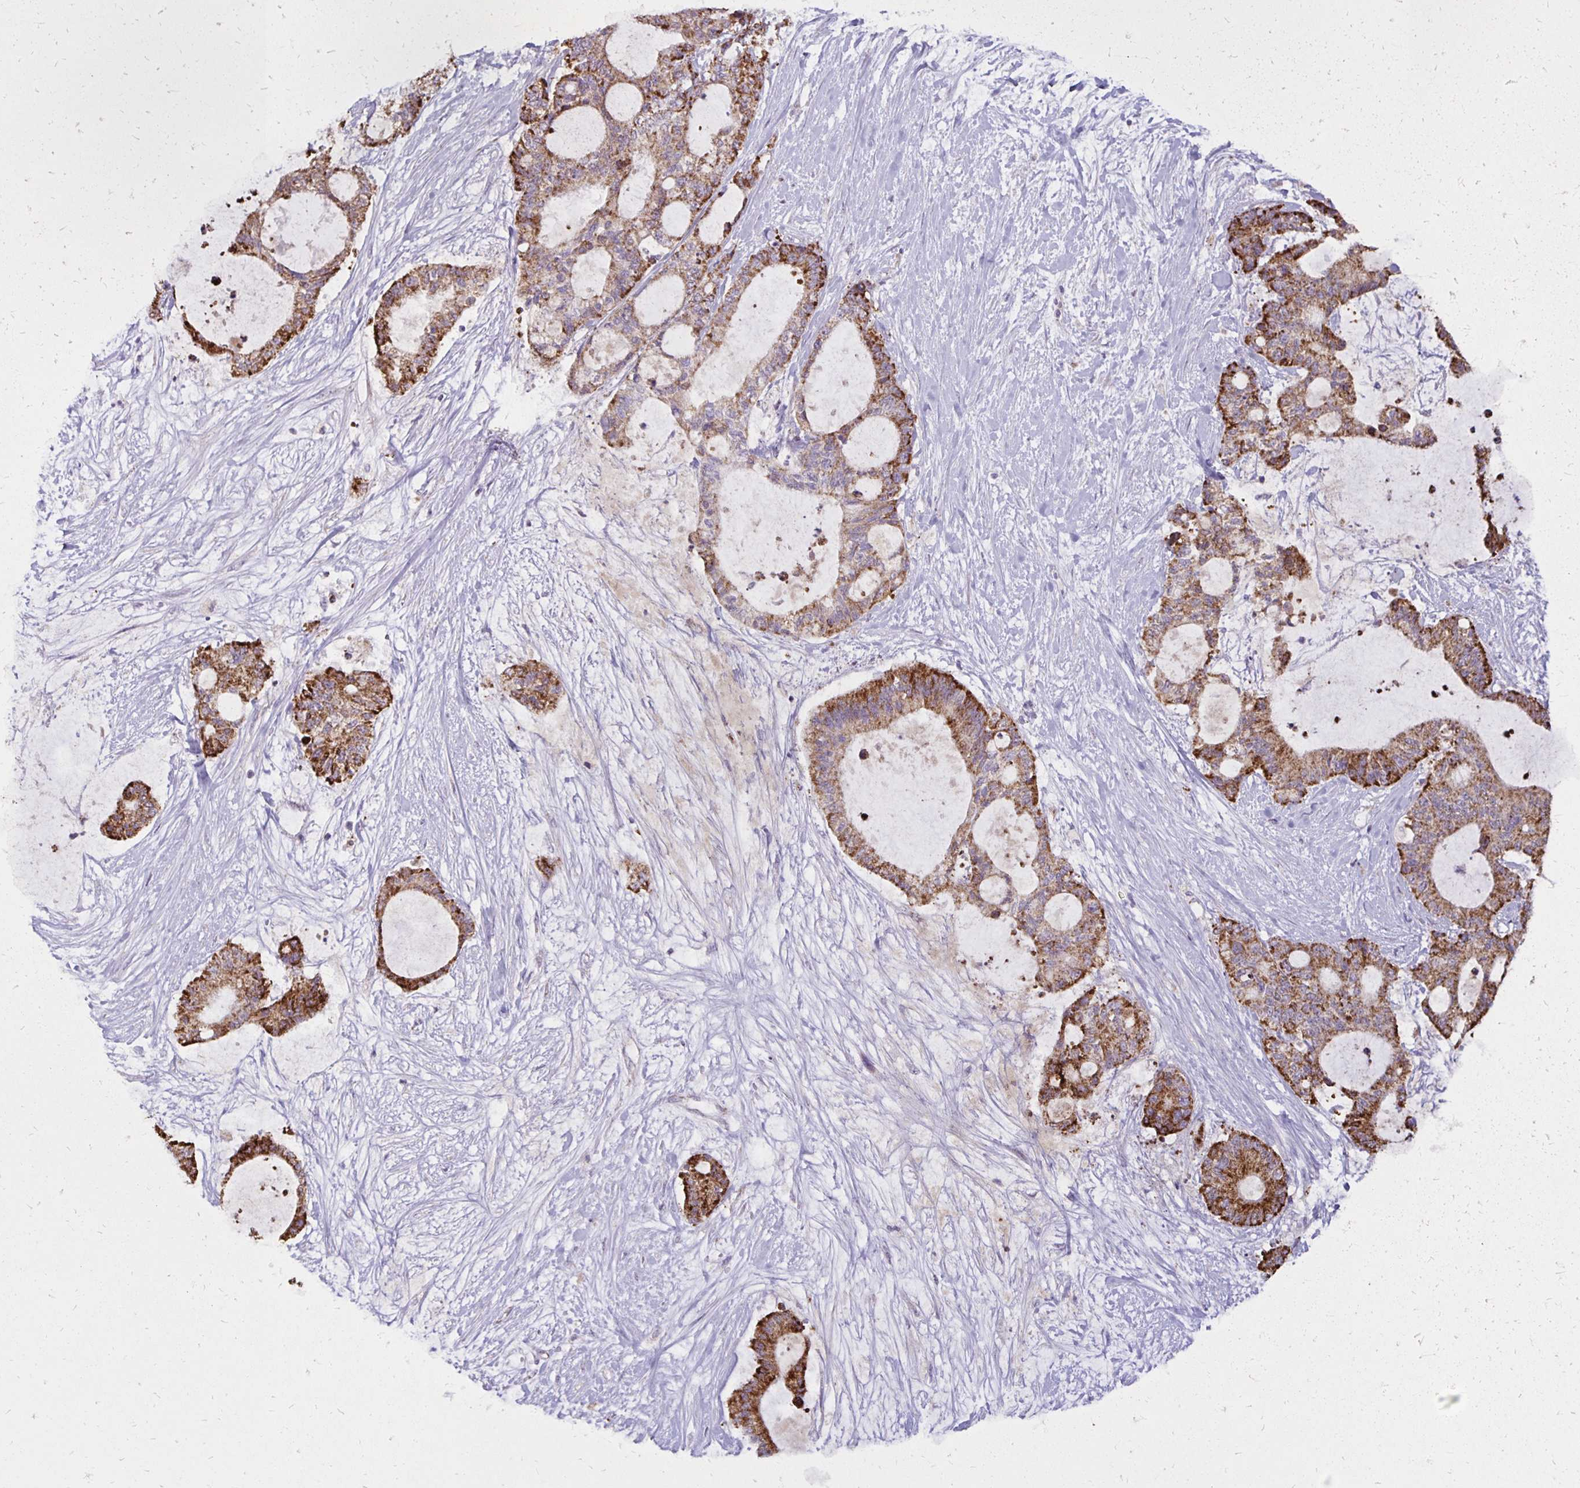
{"staining": {"intensity": "strong", "quantity": "25%-75%", "location": "cytoplasmic/membranous"}, "tissue": "liver cancer", "cell_type": "Tumor cells", "image_type": "cancer", "snomed": [{"axis": "morphology", "description": "Normal tissue, NOS"}, {"axis": "morphology", "description": "Cholangiocarcinoma"}, {"axis": "topography", "description": "Liver"}, {"axis": "topography", "description": "Peripheral nerve tissue"}], "caption": "Liver cancer (cholangiocarcinoma) stained with DAB (3,3'-diaminobenzidine) IHC shows high levels of strong cytoplasmic/membranous expression in about 25%-75% of tumor cells. (IHC, brightfield microscopy, high magnification).", "gene": "IER3", "patient": {"sex": "female", "age": 73}}